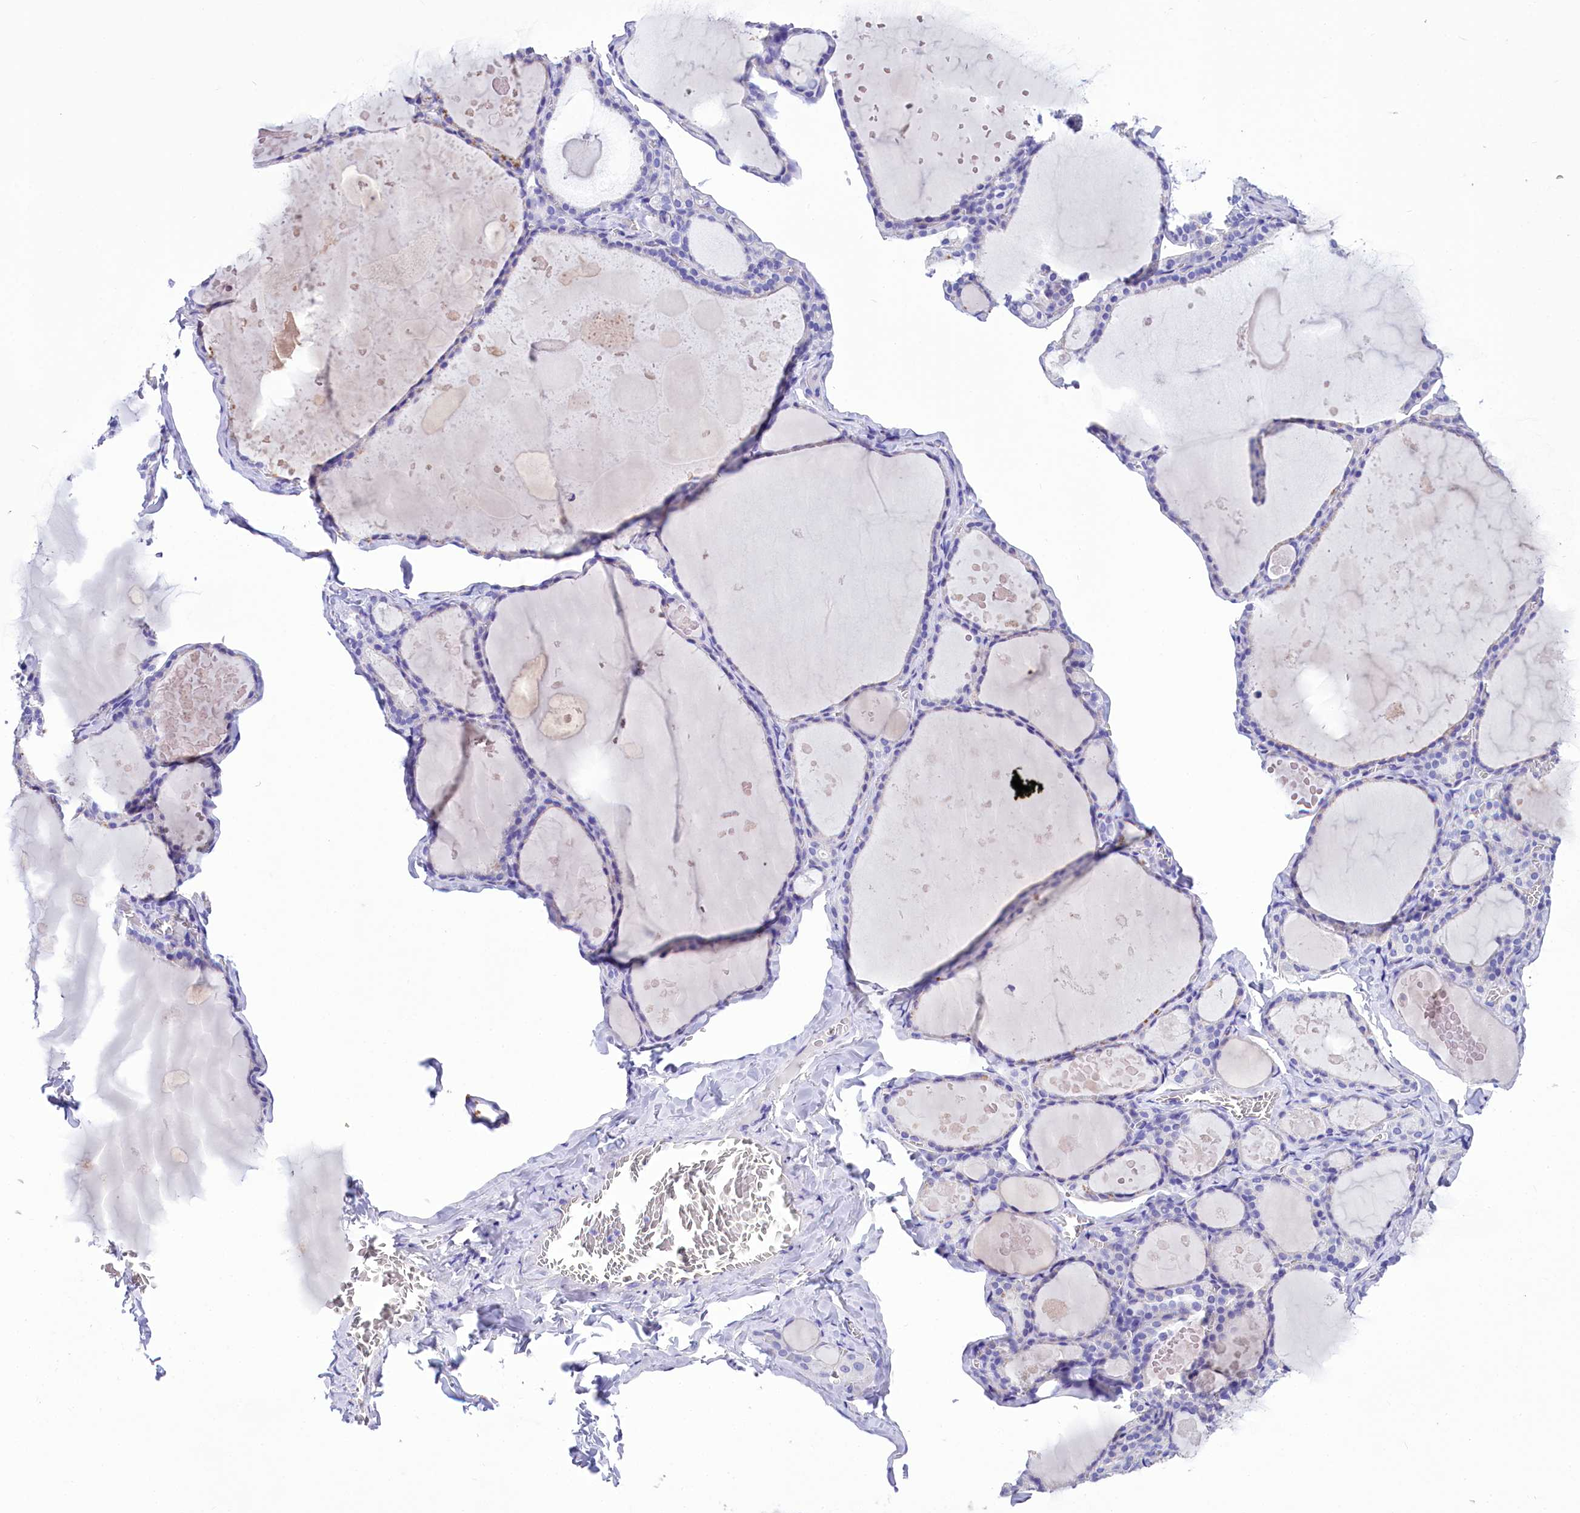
{"staining": {"intensity": "negative", "quantity": "none", "location": "none"}, "tissue": "thyroid gland", "cell_type": "Glandular cells", "image_type": "normal", "snomed": [{"axis": "morphology", "description": "Normal tissue, NOS"}, {"axis": "topography", "description": "Thyroid gland"}], "caption": "Immunohistochemistry photomicrograph of unremarkable thyroid gland: human thyroid gland stained with DAB displays no significant protein expression in glandular cells.", "gene": "TTC36", "patient": {"sex": "male", "age": 56}}